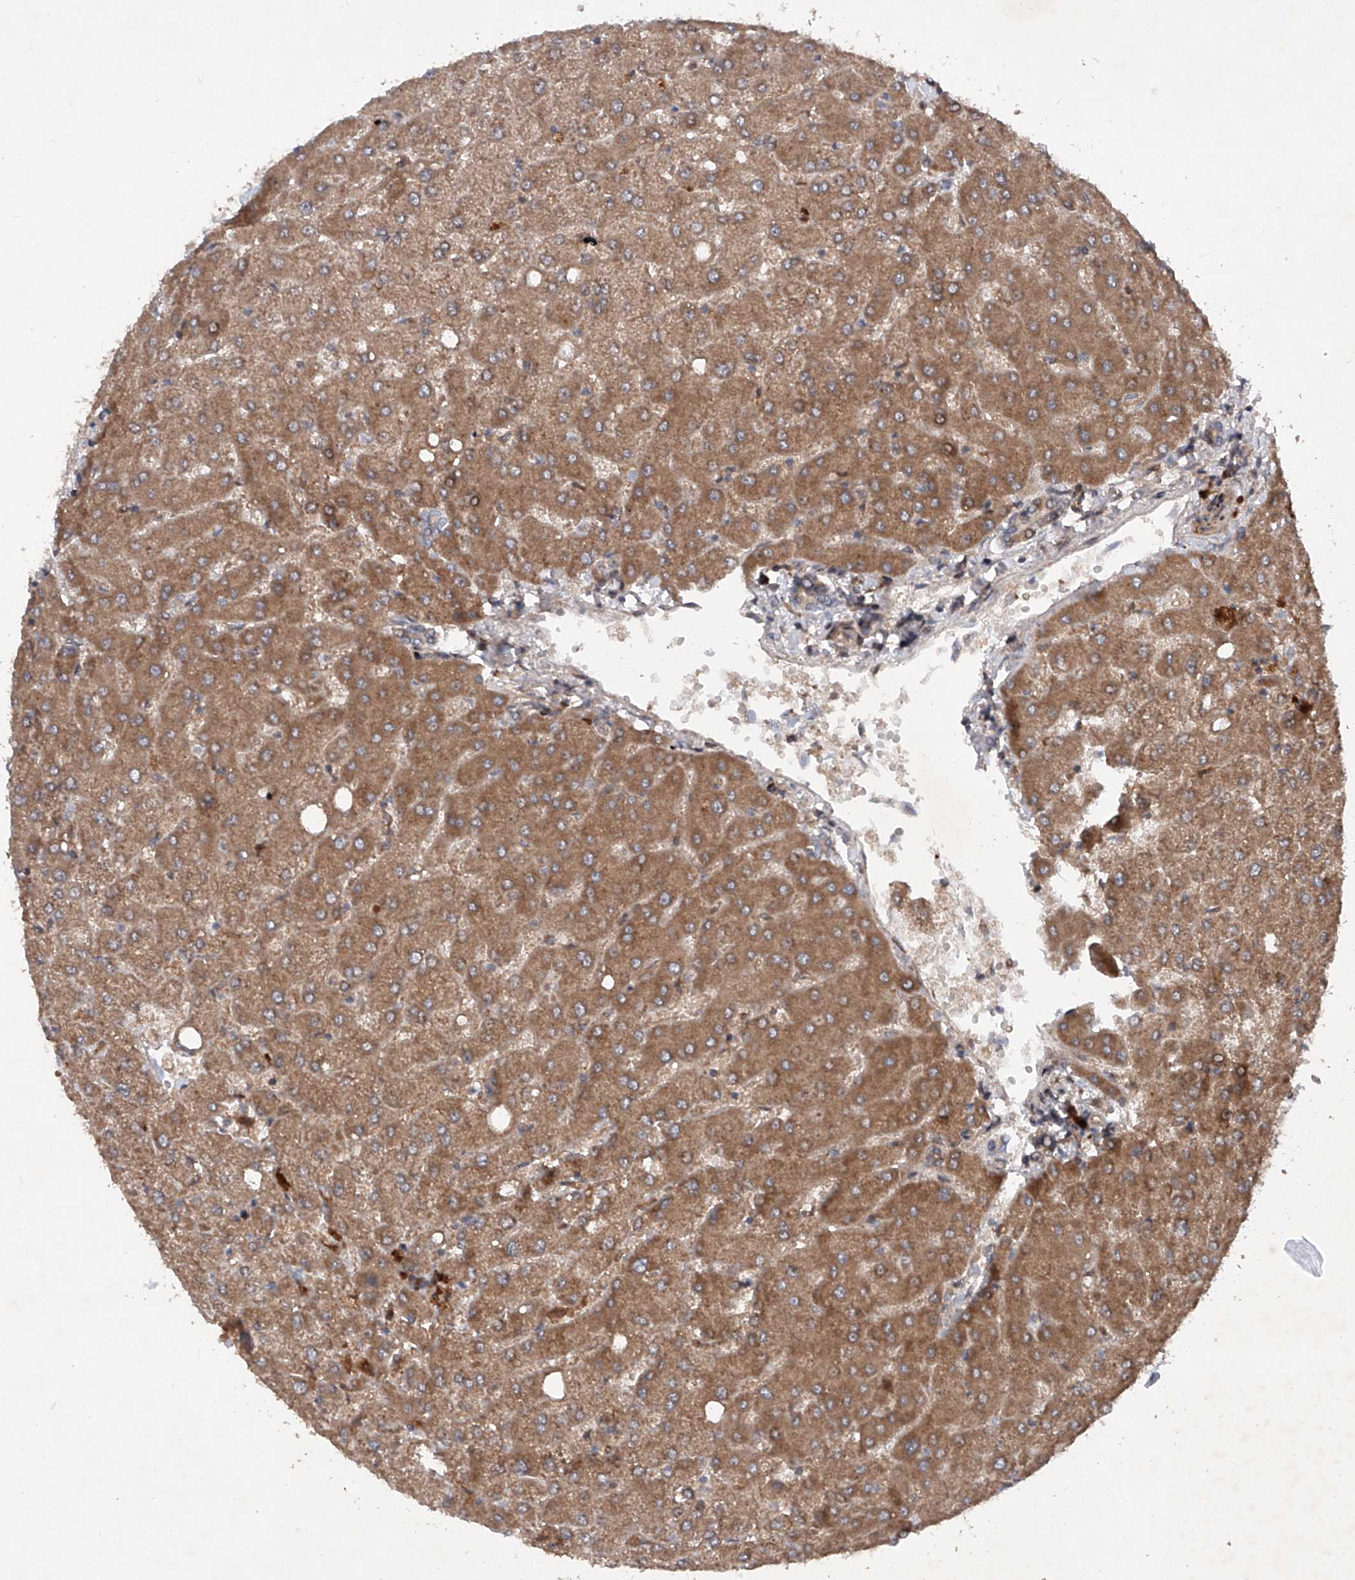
{"staining": {"intensity": "weak", "quantity": ">75%", "location": "cytoplasmic/membranous"}, "tissue": "liver", "cell_type": "Cholangiocytes", "image_type": "normal", "snomed": [{"axis": "morphology", "description": "Normal tissue, NOS"}, {"axis": "topography", "description": "Liver"}], "caption": "The image displays a brown stain indicating the presence of a protein in the cytoplasmic/membranous of cholangiocytes in liver. (DAB (3,3'-diaminobenzidine) = brown stain, brightfield microscopy at high magnification).", "gene": "DAD1", "patient": {"sex": "female", "age": 54}}